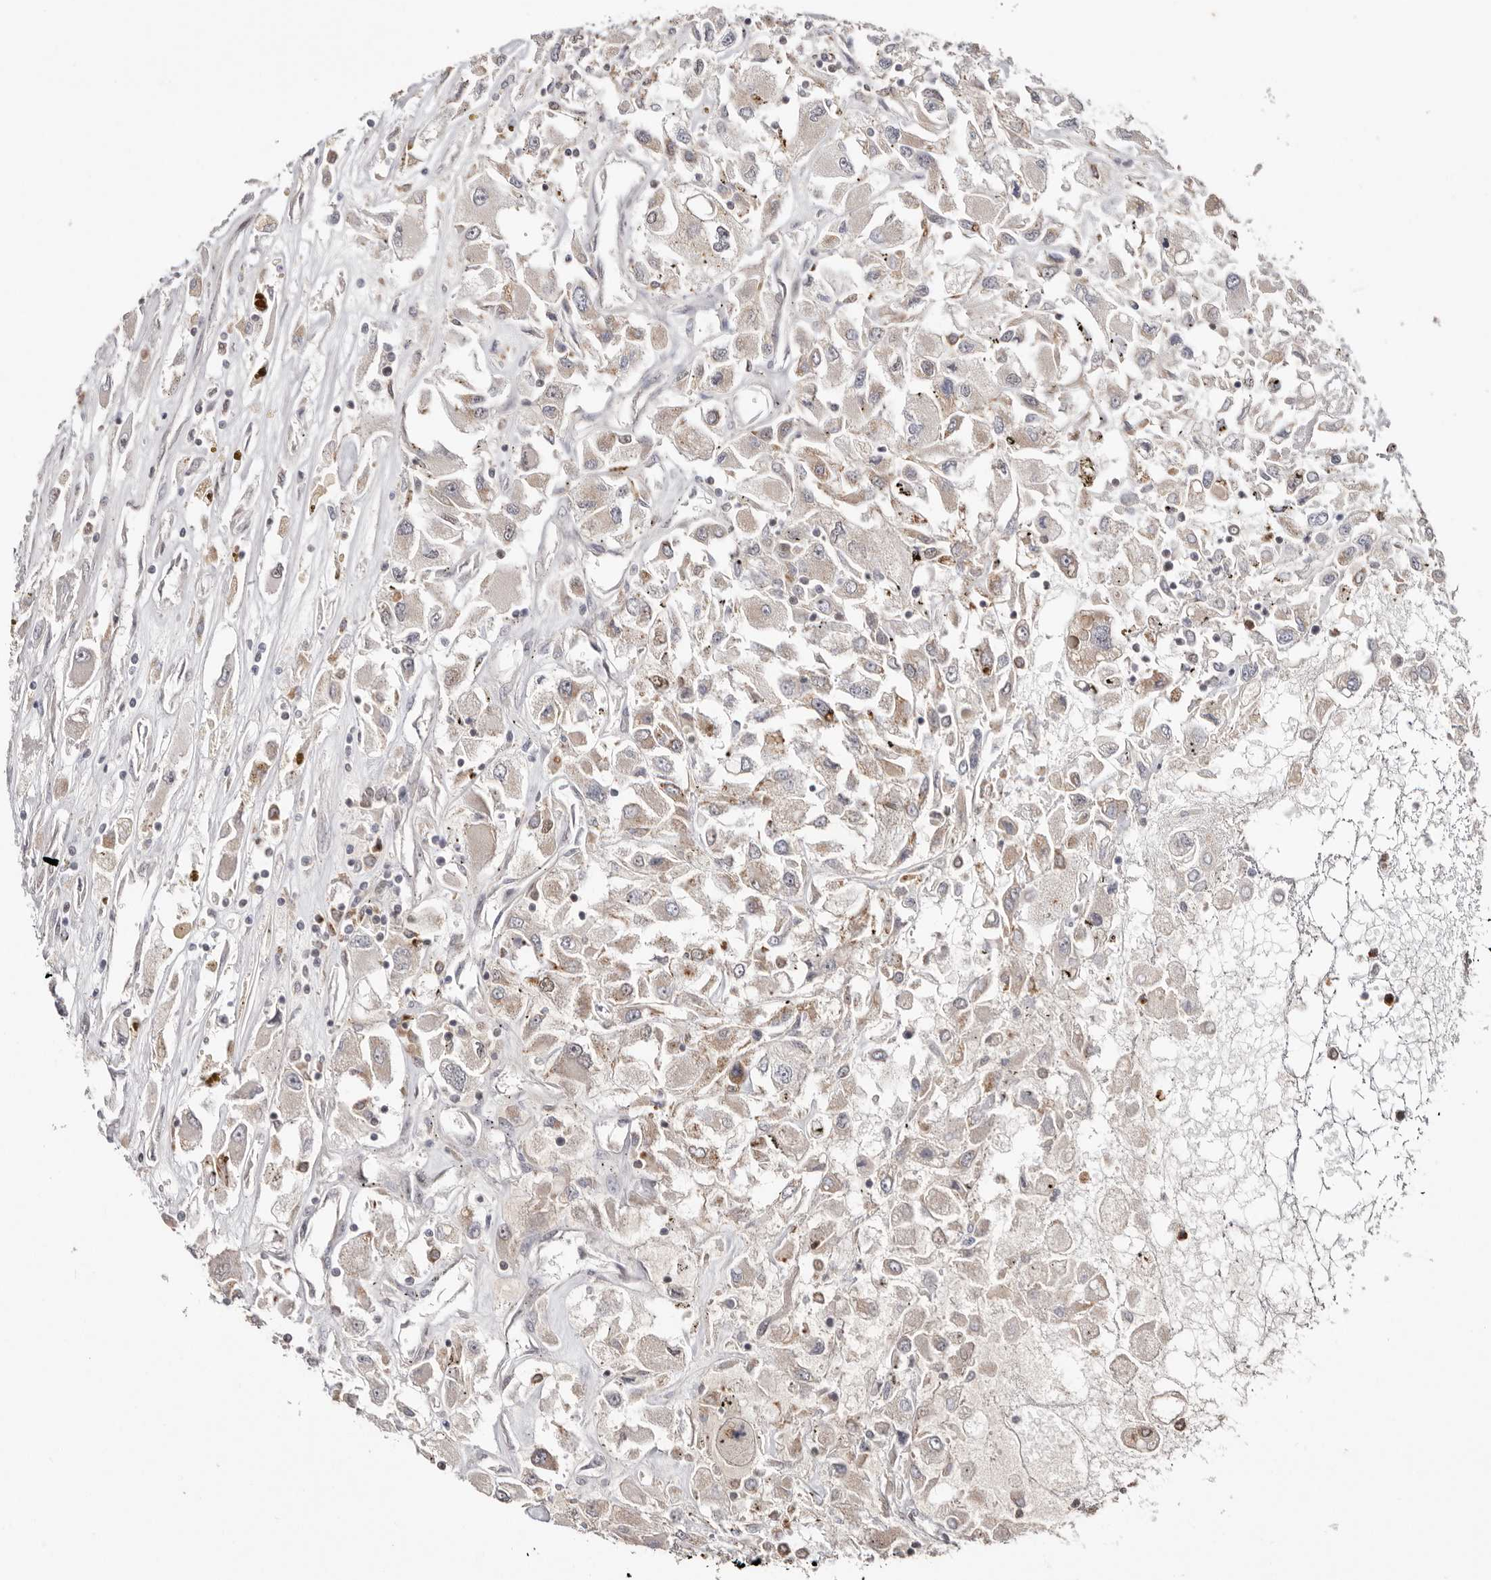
{"staining": {"intensity": "weak", "quantity": "<25%", "location": "cytoplasmic/membranous"}, "tissue": "renal cancer", "cell_type": "Tumor cells", "image_type": "cancer", "snomed": [{"axis": "morphology", "description": "Adenocarcinoma, NOS"}, {"axis": "topography", "description": "Kidney"}], "caption": "Protein analysis of renal adenocarcinoma shows no significant expression in tumor cells.", "gene": "SMAD7", "patient": {"sex": "female", "age": 52}}